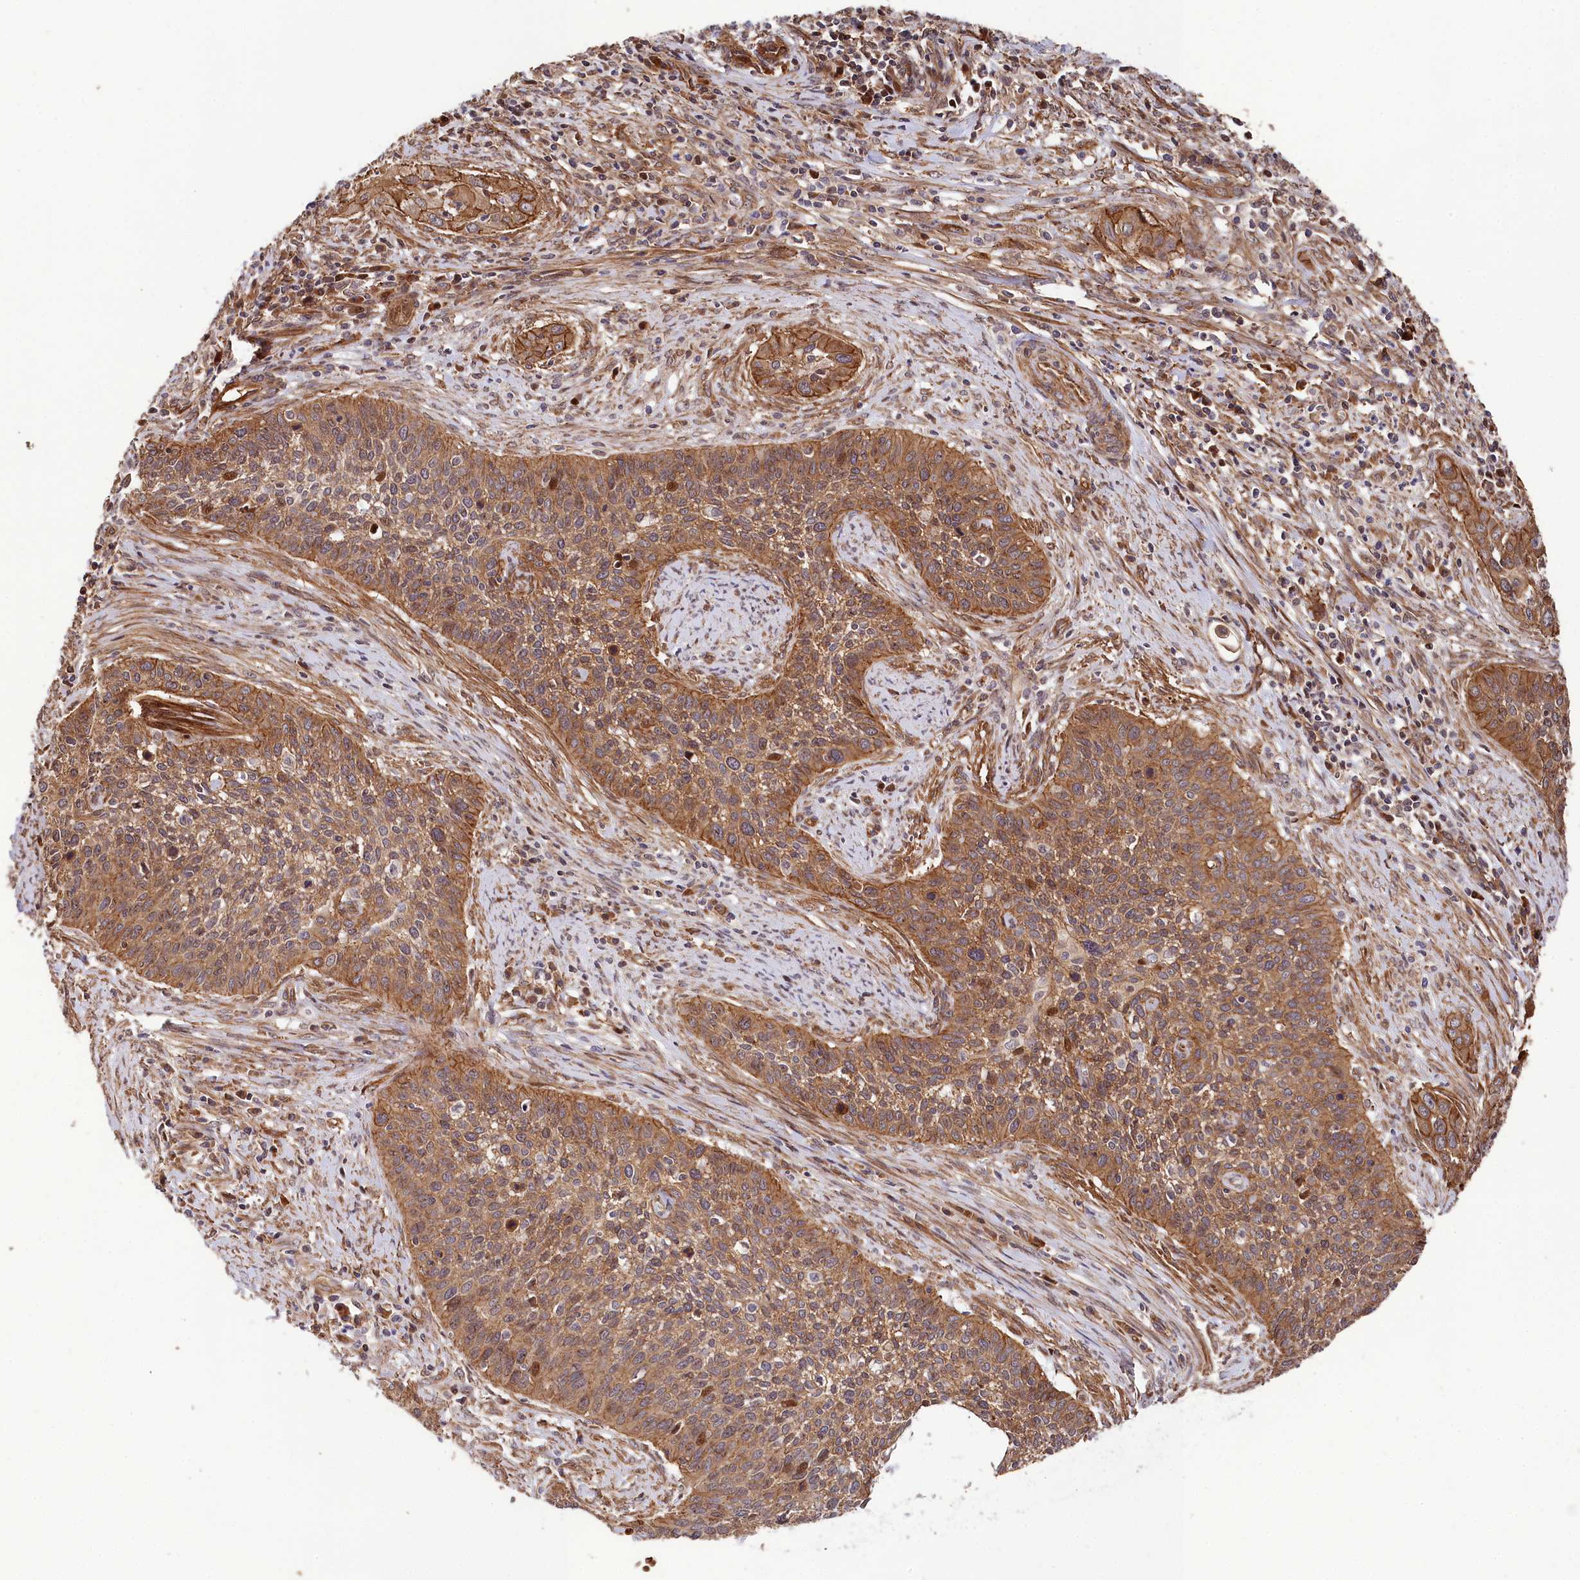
{"staining": {"intensity": "strong", "quantity": ">75%", "location": "cytoplasmic/membranous"}, "tissue": "cervical cancer", "cell_type": "Tumor cells", "image_type": "cancer", "snomed": [{"axis": "morphology", "description": "Squamous cell carcinoma, NOS"}, {"axis": "topography", "description": "Cervix"}], "caption": "Tumor cells display strong cytoplasmic/membranous expression in about >75% of cells in cervical cancer (squamous cell carcinoma).", "gene": "TNKS1BP1", "patient": {"sex": "female", "age": 34}}